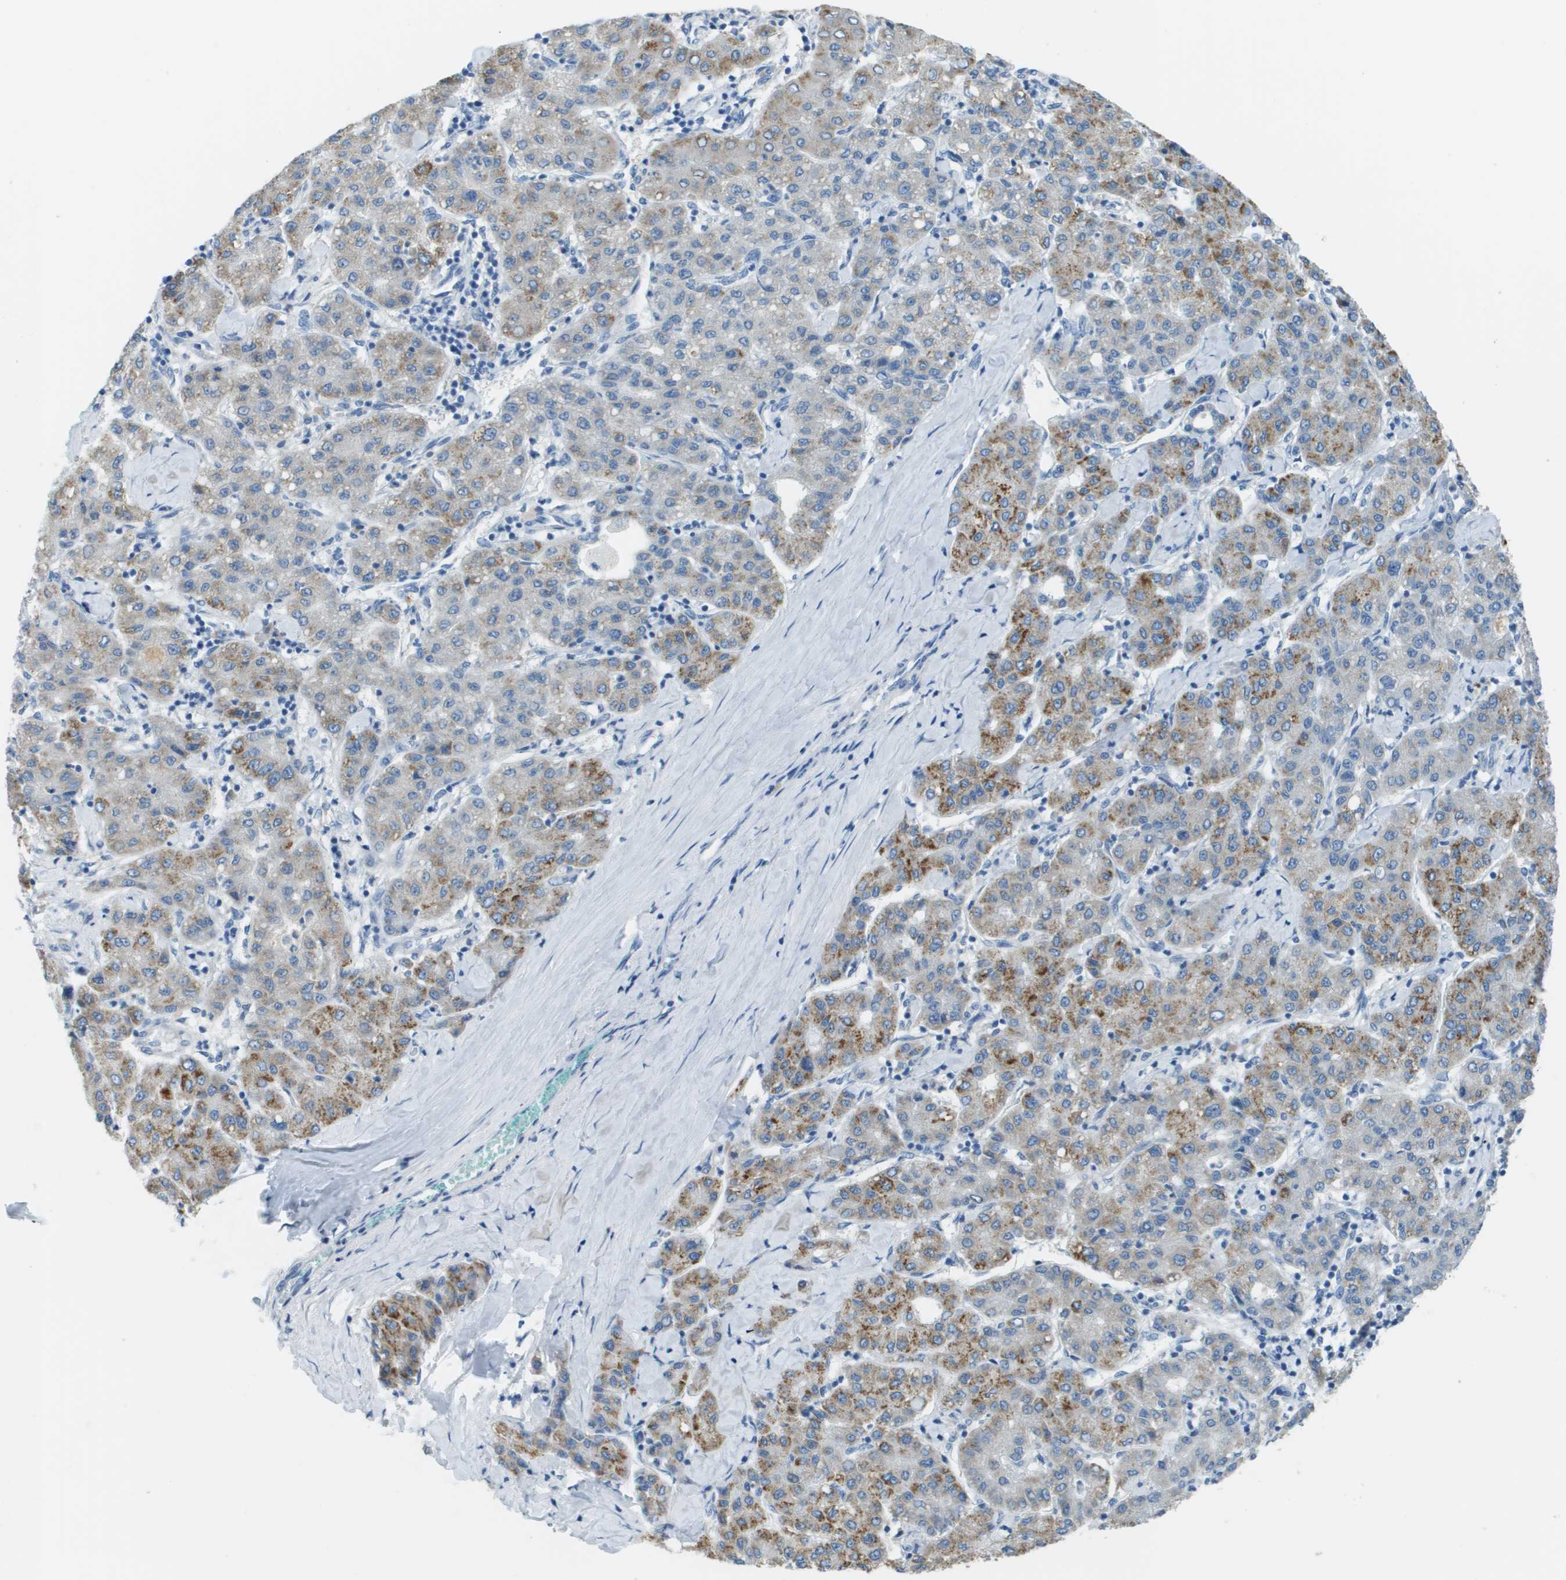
{"staining": {"intensity": "moderate", "quantity": "25%-75%", "location": "cytoplasmic/membranous"}, "tissue": "liver cancer", "cell_type": "Tumor cells", "image_type": "cancer", "snomed": [{"axis": "morphology", "description": "Carcinoma, Hepatocellular, NOS"}, {"axis": "topography", "description": "Liver"}], "caption": "A brown stain highlights moderate cytoplasmic/membranous positivity of a protein in human hepatocellular carcinoma (liver) tumor cells. The staining is performed using DAB brown chromogen to label protein expression. The nuclei are counter-stained blue using hematoxylin.", "gene": "PTGDR2", "patient": {"sex": "male", "age": 65}}